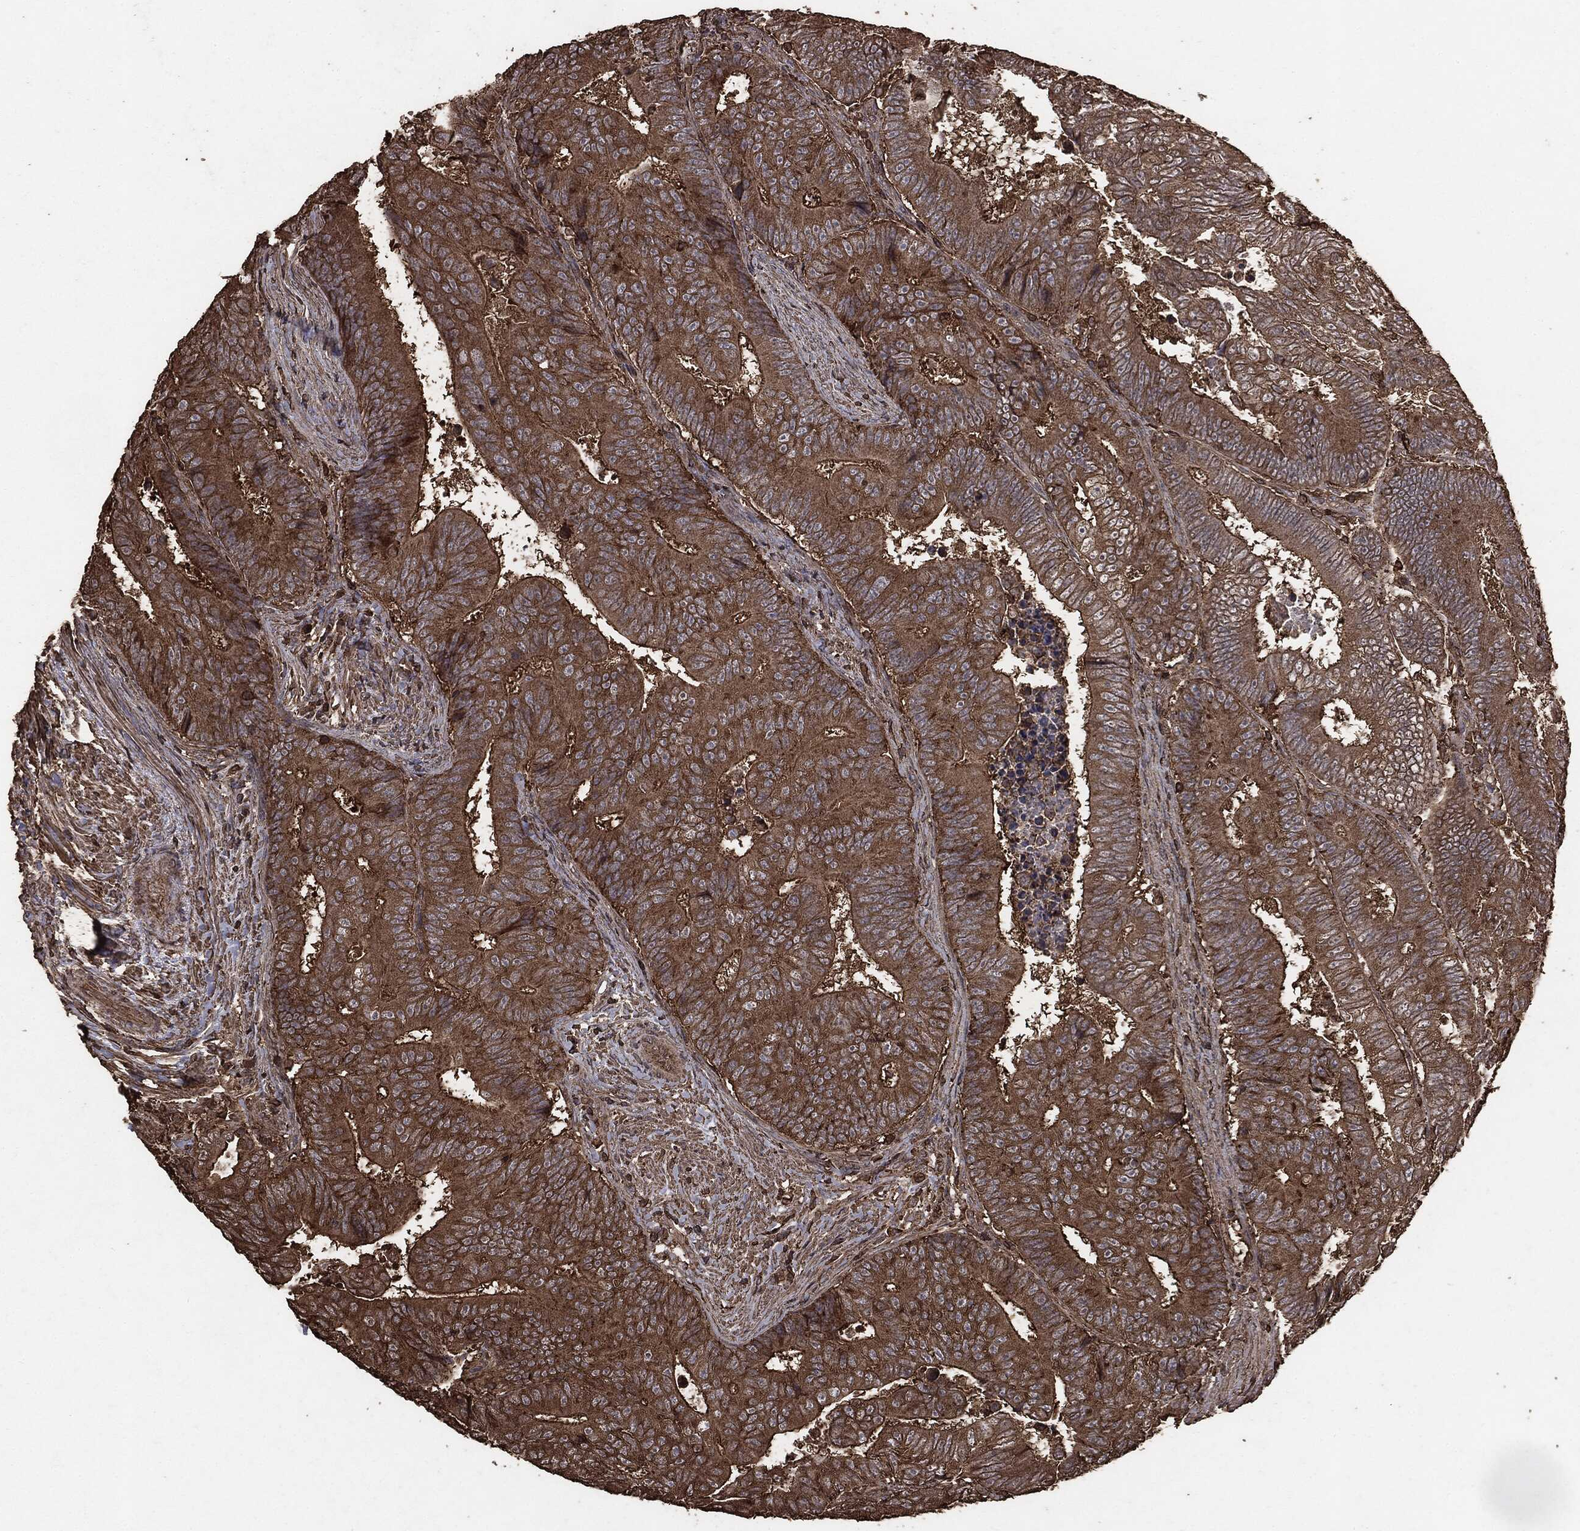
{"staining": {"intensity": "moderate", "quantity": ">75%", "location": "cytoplasmic/membranous"}, "tissue": "colorectal cancer", "cell_type": "Tumor cells", "image_type": "cancer", "snomed": [{"axis": "morphology", "description": "Adenocarcinoma, NOS"}, {"axis": "topography", "description": "Colon"}], "caption": "Human colorectal cancer (adenocarcinoma) stained for a protein (brown) shows moderate cytoplasmic/membranous positive staining in about >75% of tumor cells.", "gene": "MTOR", "patient": {"sex": "female", "age": 48}}